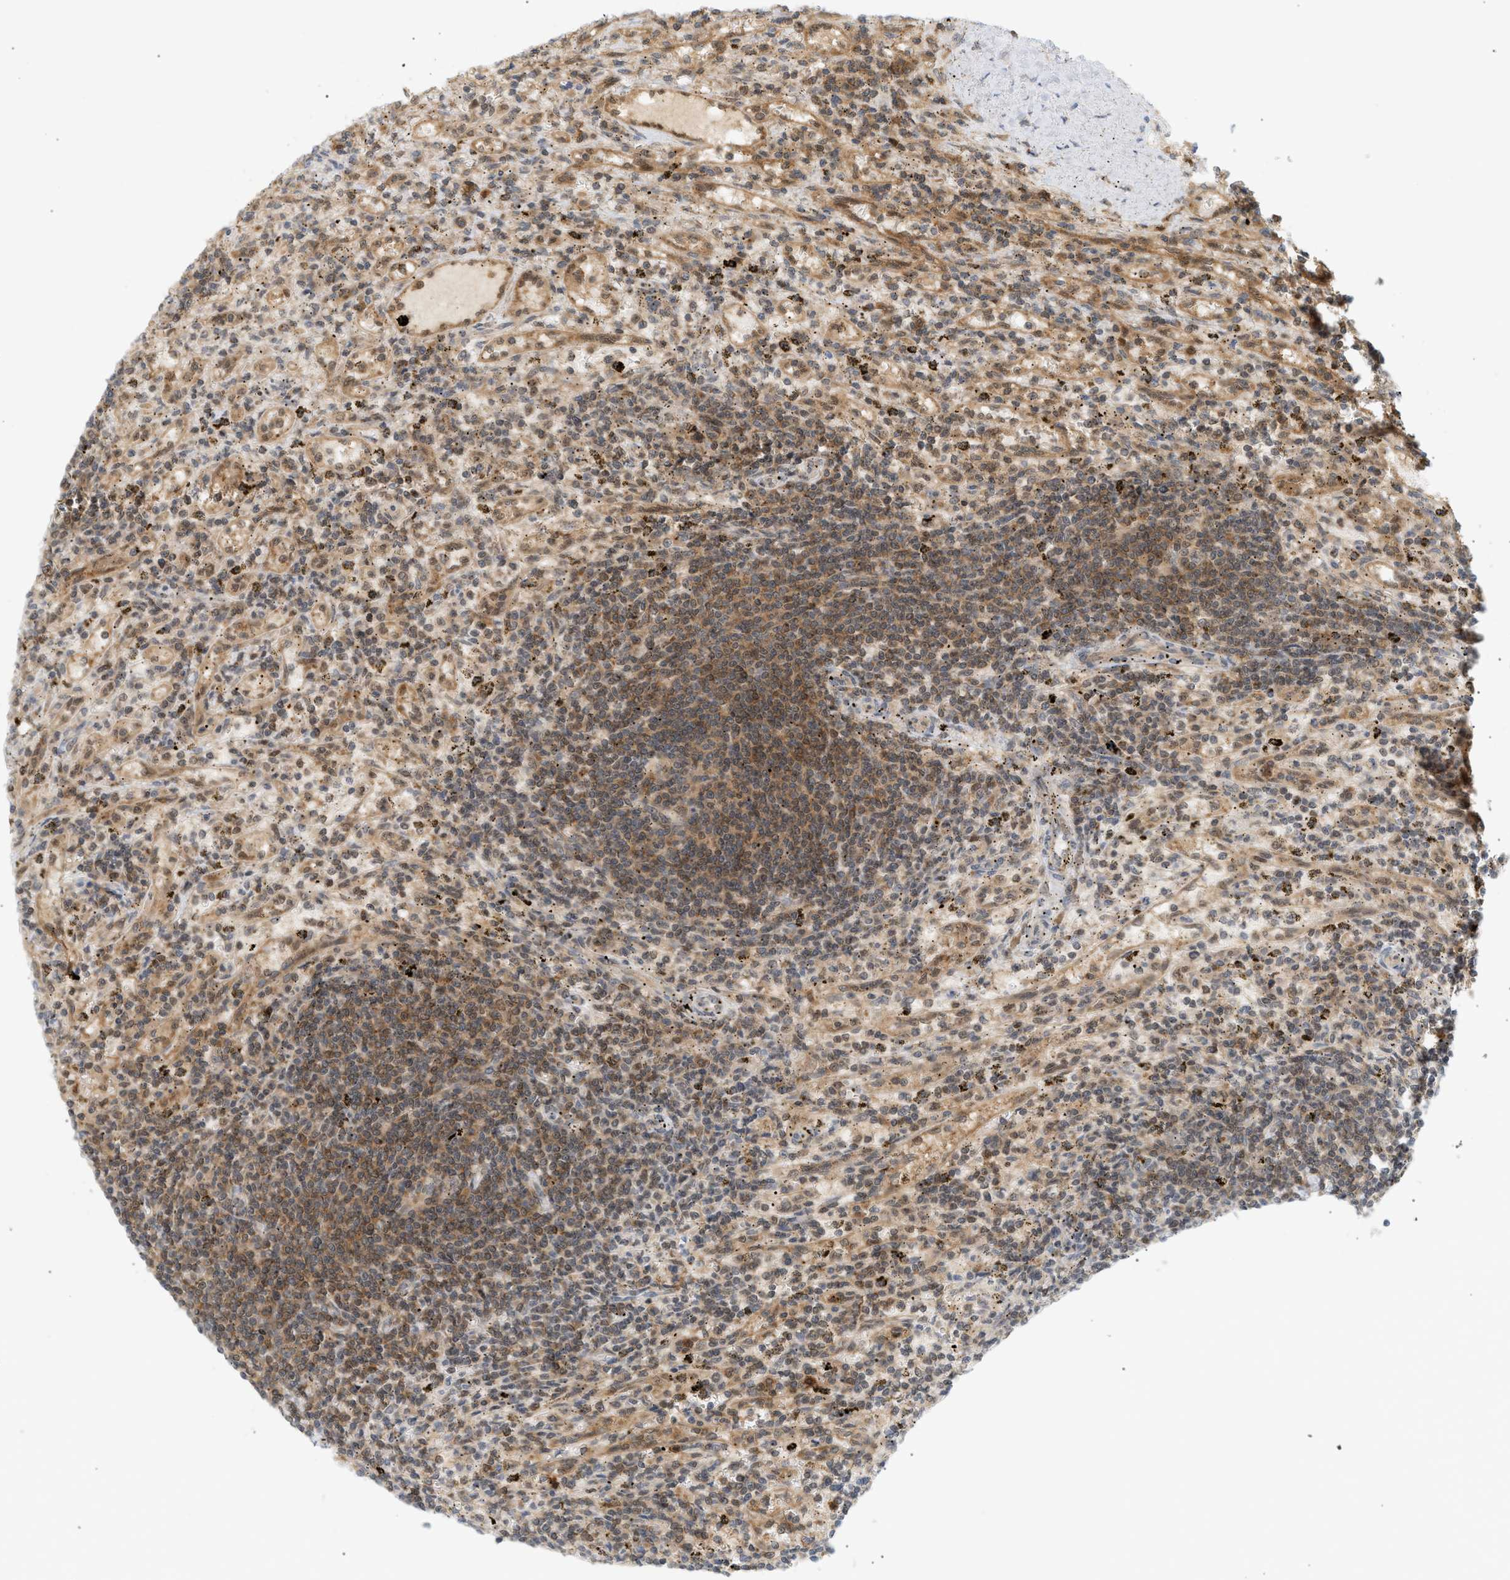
{"staining": {"intensity": "moderate", "quantity": ">75%", "location": "cytoplasmic/membranous"}, "tissue": "lymphoma", "cell_type": "Tumor cells", "image_type": "cancer", "snomed": [{"axis": "morphology", "description": "Malignant lymphoma, non-Hodgkin's type, Low grade"}, {"axis": "topography", "description": "Spleen"}], "caption": "Tumor cells reveal moderate cytoplasmic/membranous positivity in approximately >75% of cells in lymphoma. (DAB = brown stain, brightfield microscopy at high magnification).", "gene": "SHC1", "patient": {"sex": "male", "age": 76}}